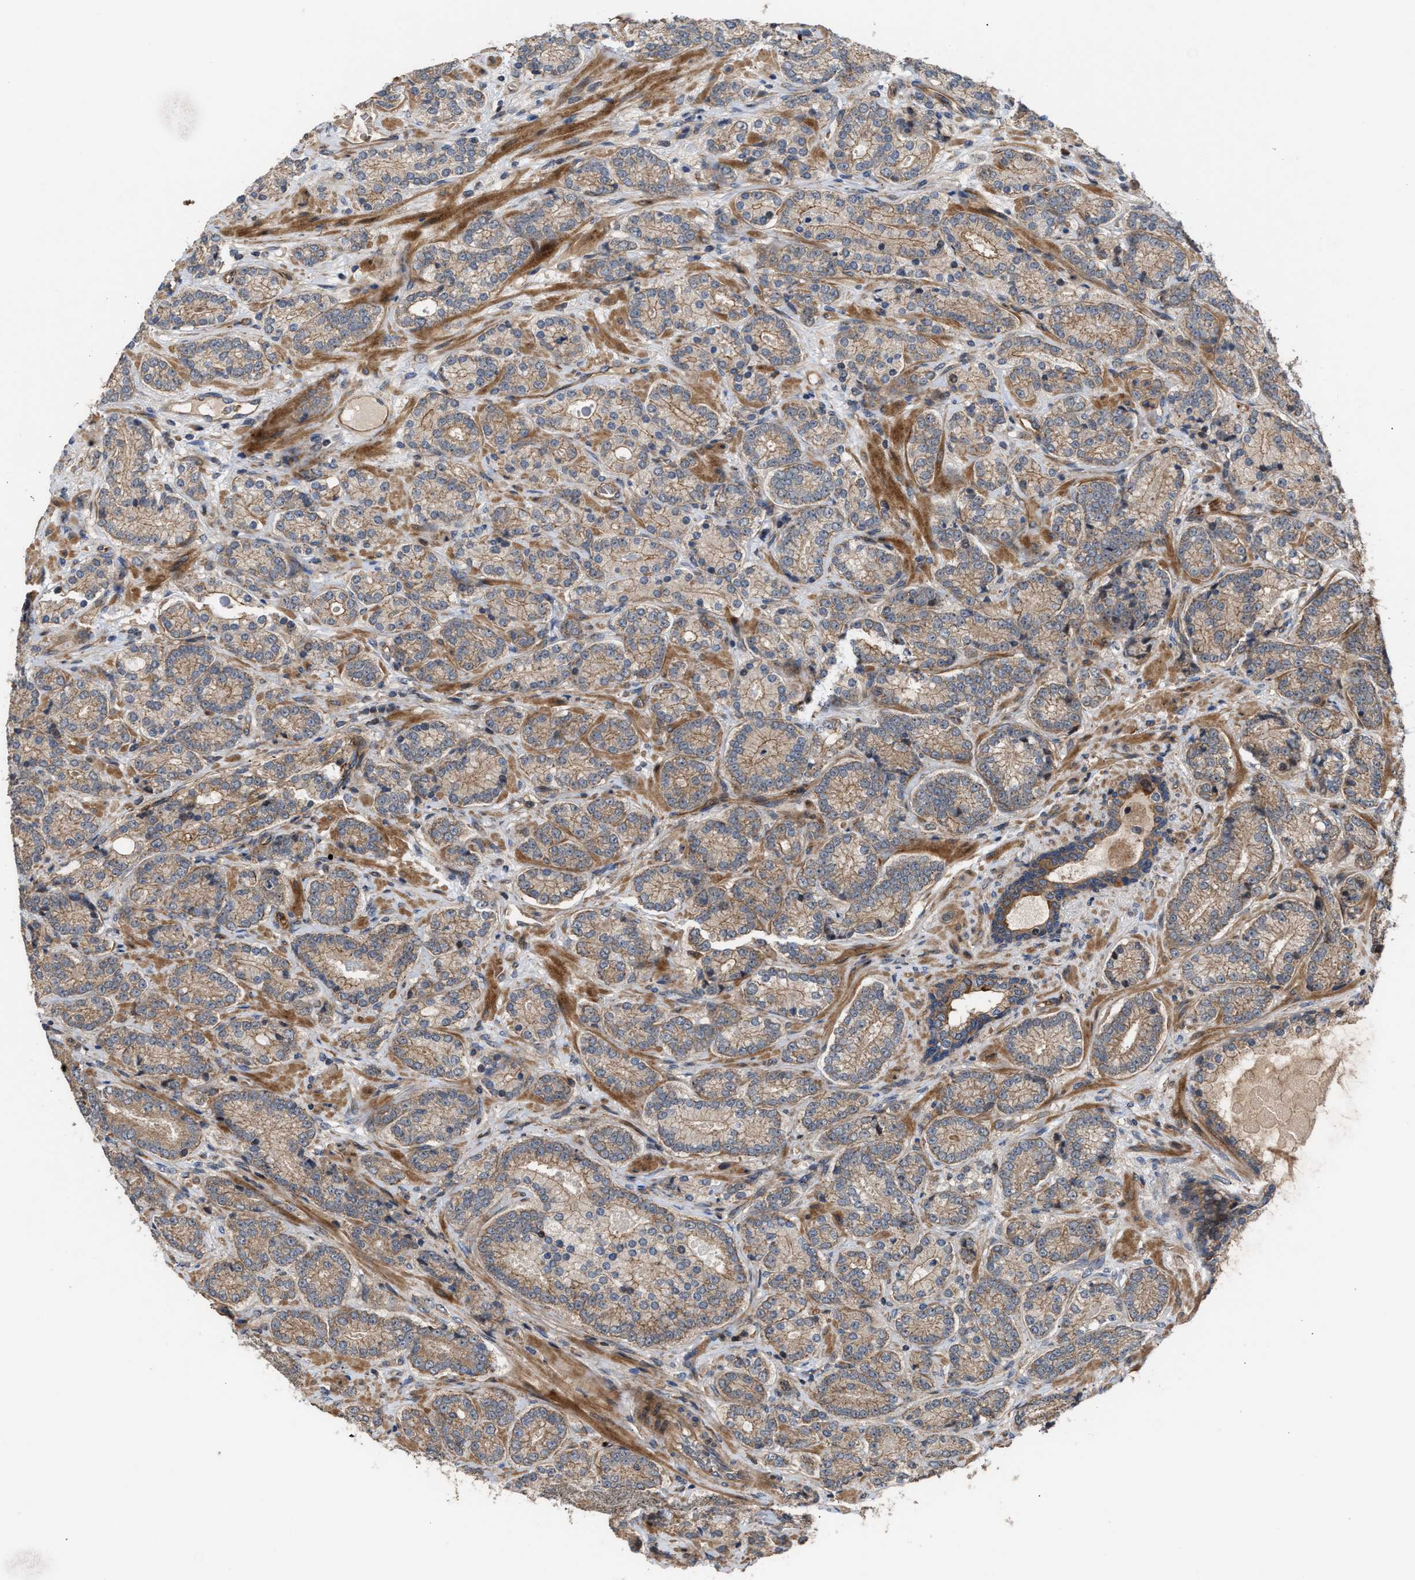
{"staining": {"intensity": "weak", "quantity": "25%-75%", "location": "cytoplasmic/membranous"}, "tissue": "prostate cancer", "cell_type": "Tumor cells", "image_type": "cancer", "snomed": [{"axis": "morphology", "description": "Adenocarcinoma, High grade"}, {"axis": "topography", "description": "Prostate"}], "caption": "Brown immunohistochemical staining in human prostate cancer reveals weak cytoplasmic/membranous staining in about 25%-75% of tumor cells. (Stains: DAB in brown, nuclei in blue, Microscopy: brightfield microscopy at high magnification).", "gene": "STAU1", "patient": {"sex": "male", "age": 61}}